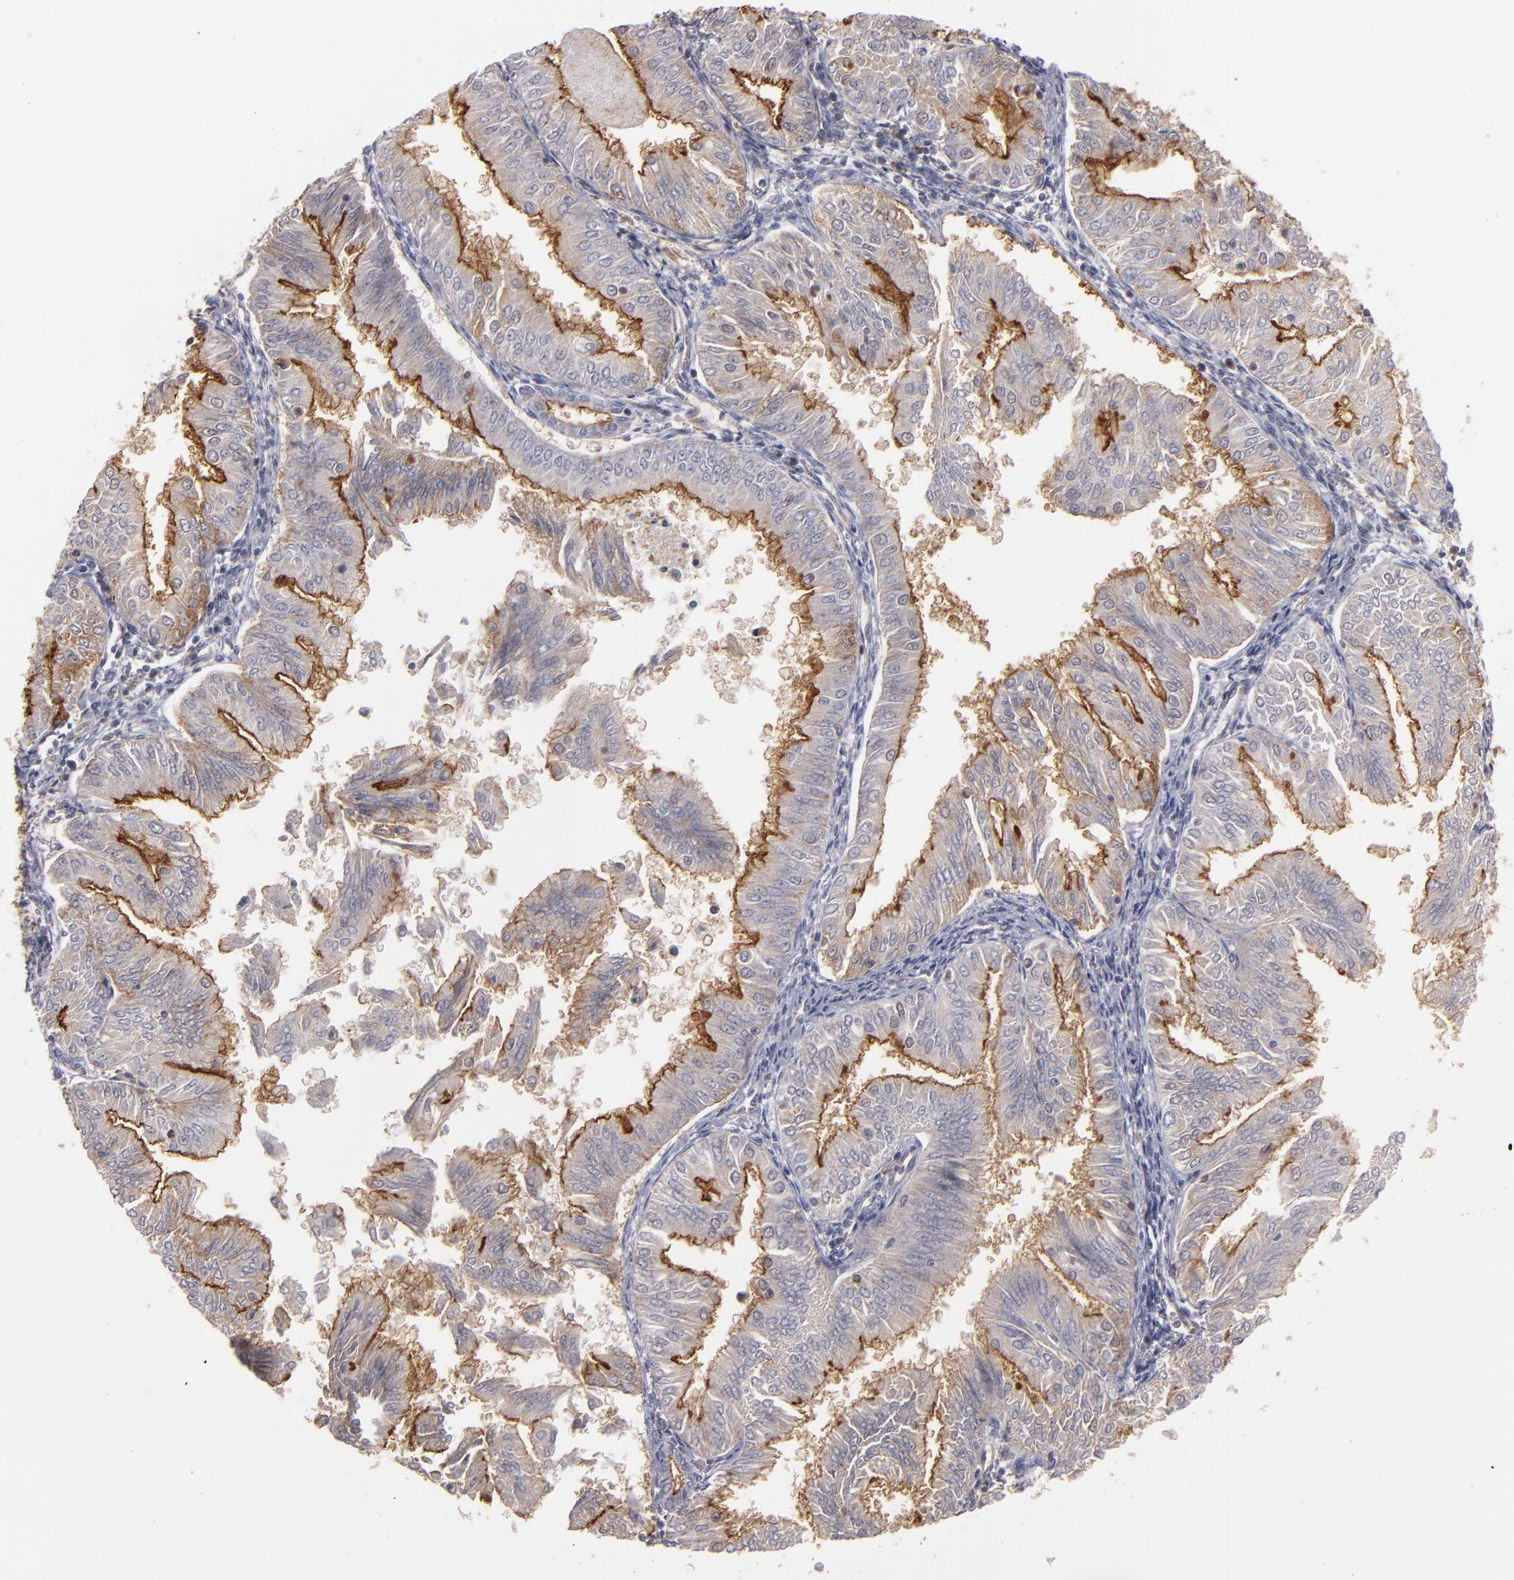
{"staining": {"intensity": "moderate", "quantity": ">75%", "location": "cytoplasmic/membranous"}, "tissue": "endometrial cancer", "cell_type": "Tumor cells", "image_type": "cancer", "snomed": [{"axis": "morphology", "description": "Adenocarcinoma, NOS"}, {"axis": "topography", "description": "Endometrium"}], "caption": "A brown stain labels moderate cytoplasmic/membranous staining of a protein in endometrial cancer (adenocarcinoma) tumor cells. The staining is performed using DAB brown chromogen to label protein expression. The nuclei are counter-stained blue using hematoxylin.", "gene": "STX3", "patient": {"sex": "female", "age": 53}}